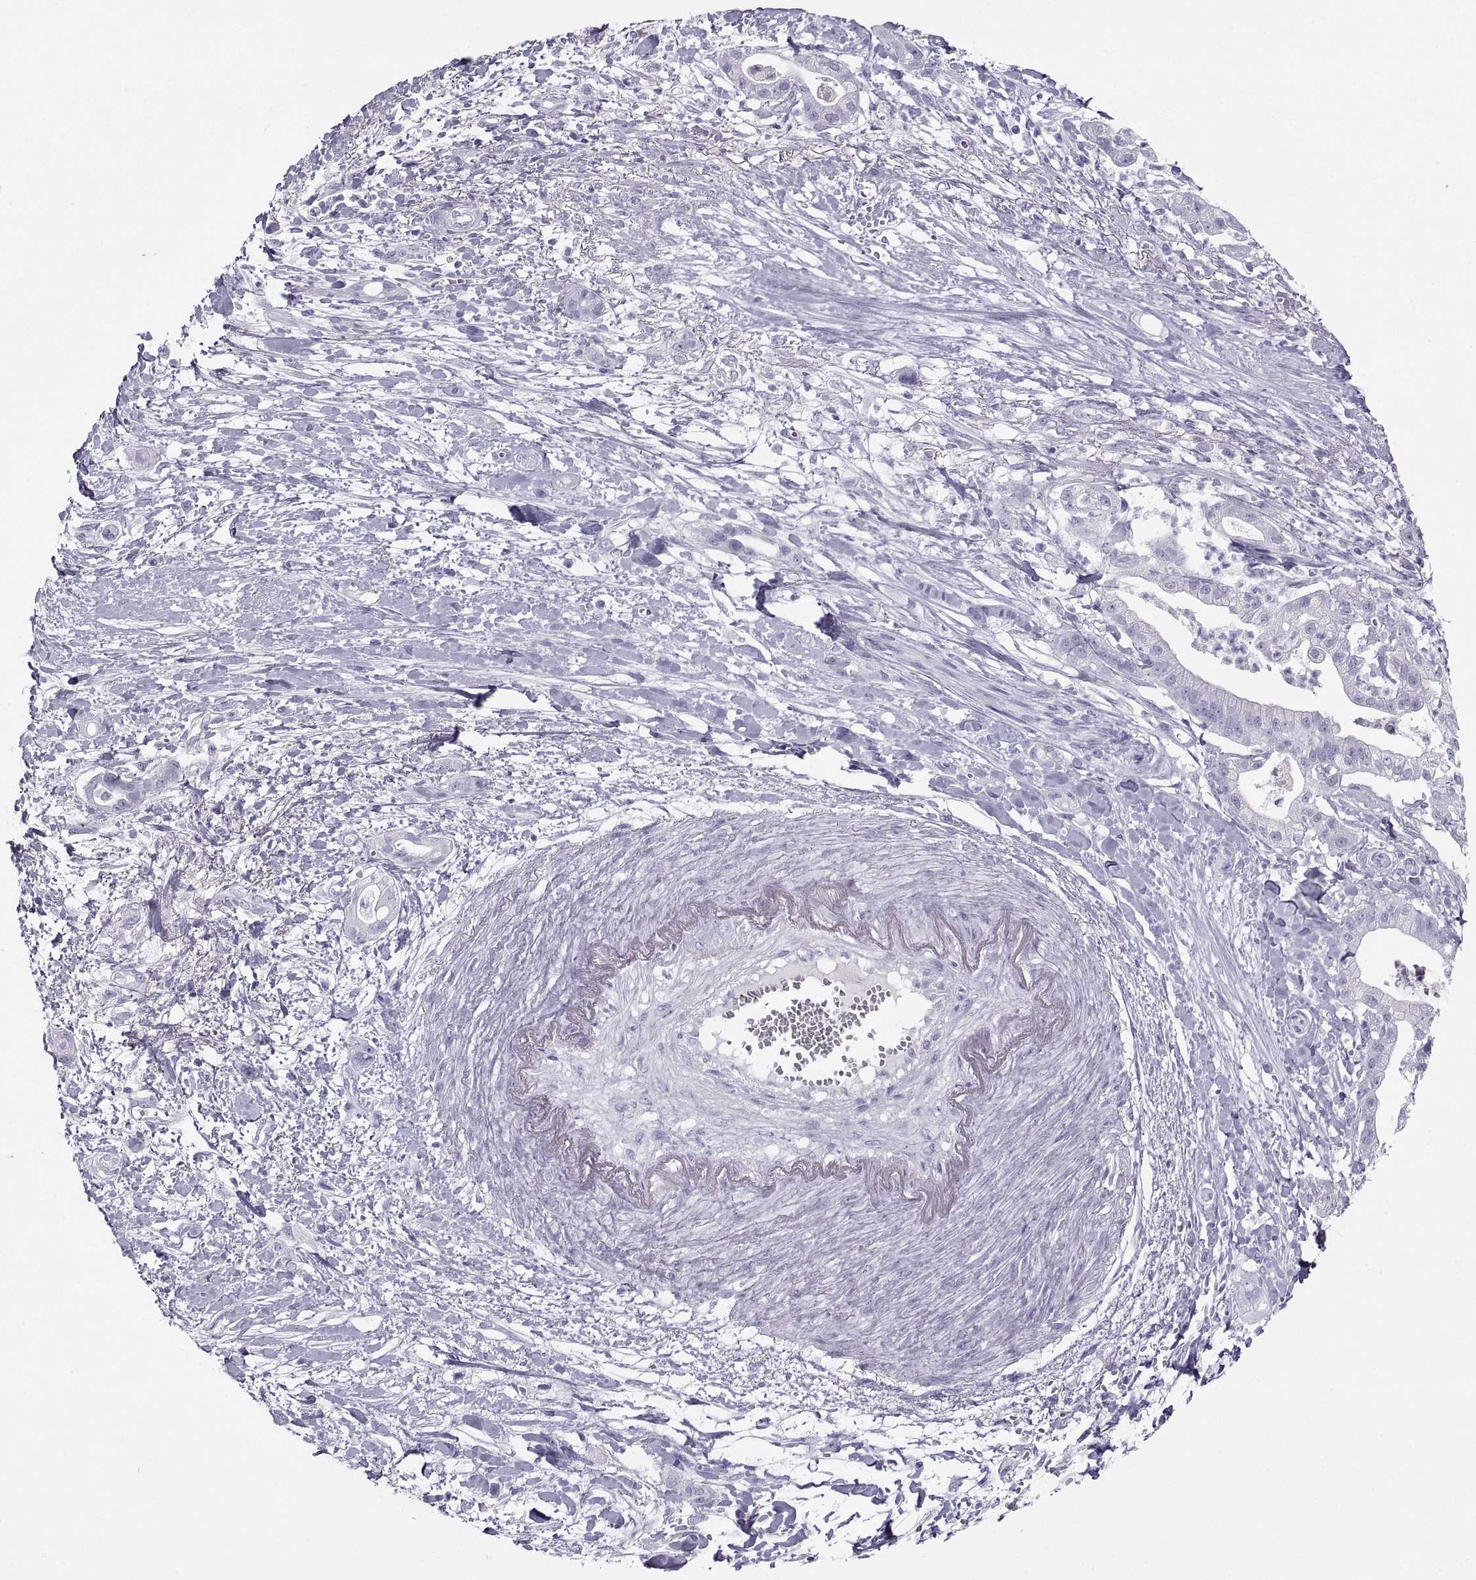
{"staining": {"intensity": "negative", "quantity": "none", "location": "none"}, "tissue": "pancreatic cancer", "cell_type": "Tumor cells", "image_type": "cancer", "snomed": [{"axis": "morphology", "description": "Normal tissue, NOS"}, {"axis": "morphology", "description": "Adenocarcinoma, NOS"}, {"axis": "topography", "description": "Lymph node"}, {"axis": "topography", "description": "Pancreas"}], "caption": "Pancreatic cancer was stained to show a protein in brown. There is no significant staining in tumor cells.", "gene": "SEMG1", "patient": {"sex": "female", "age": 58}}